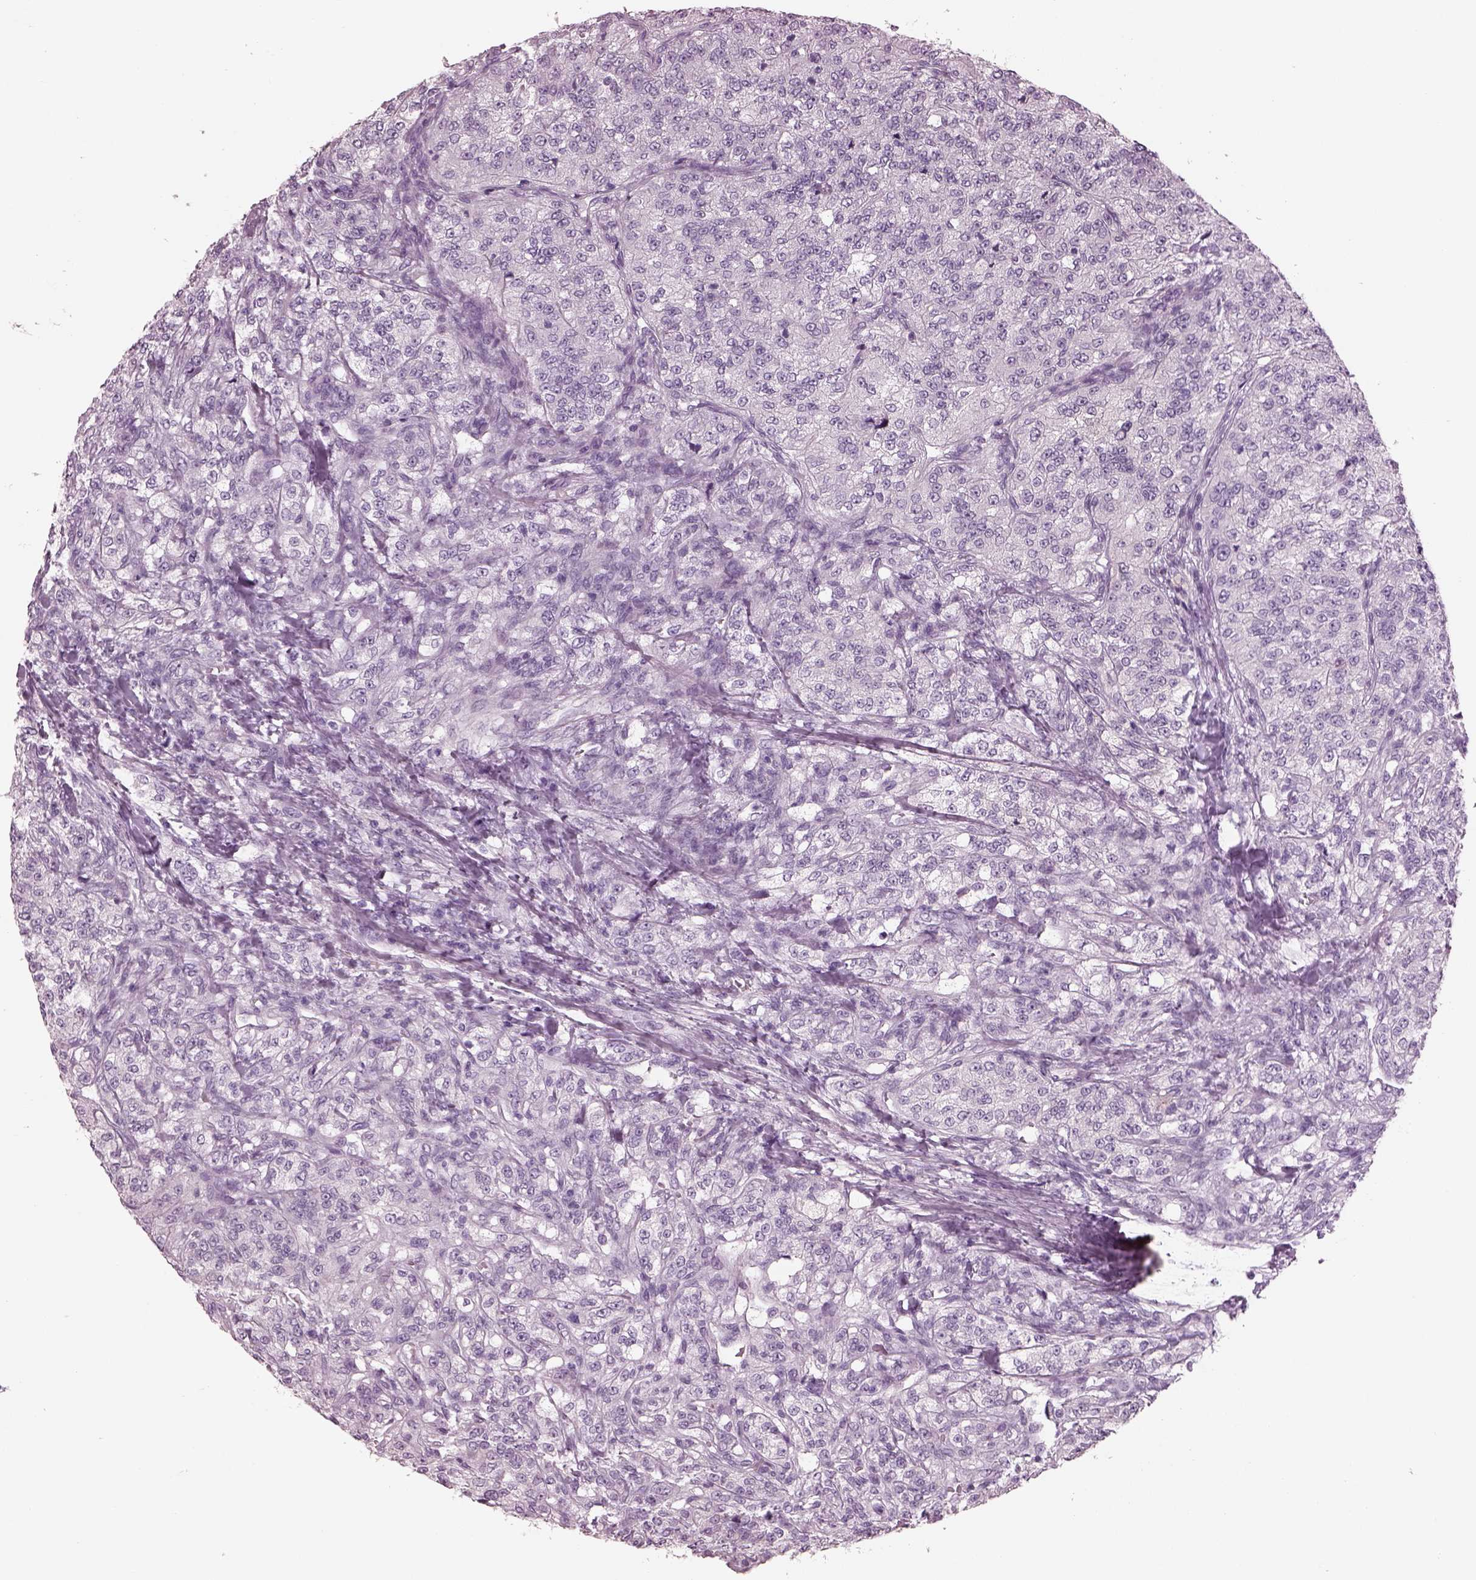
{"staining": {"intensity": "negative", "quantity": "none", "location": "none"}, "tissue": "renal cancer", "cell_type": "Tumor cells", "image_type": "cancer", "snomed": [{"axis": "morphology", "description": "Adenocarcinoma, NOS"}, {"axis": "topography", "description": "Kidney"}], "caption": "Renal cancer (adenocarcinoma) was stained to show a protein in brown. There is no significant expression in tumor cells.", "gene": "CYLC1", "patient": {"sex": "female", "age": 63}}